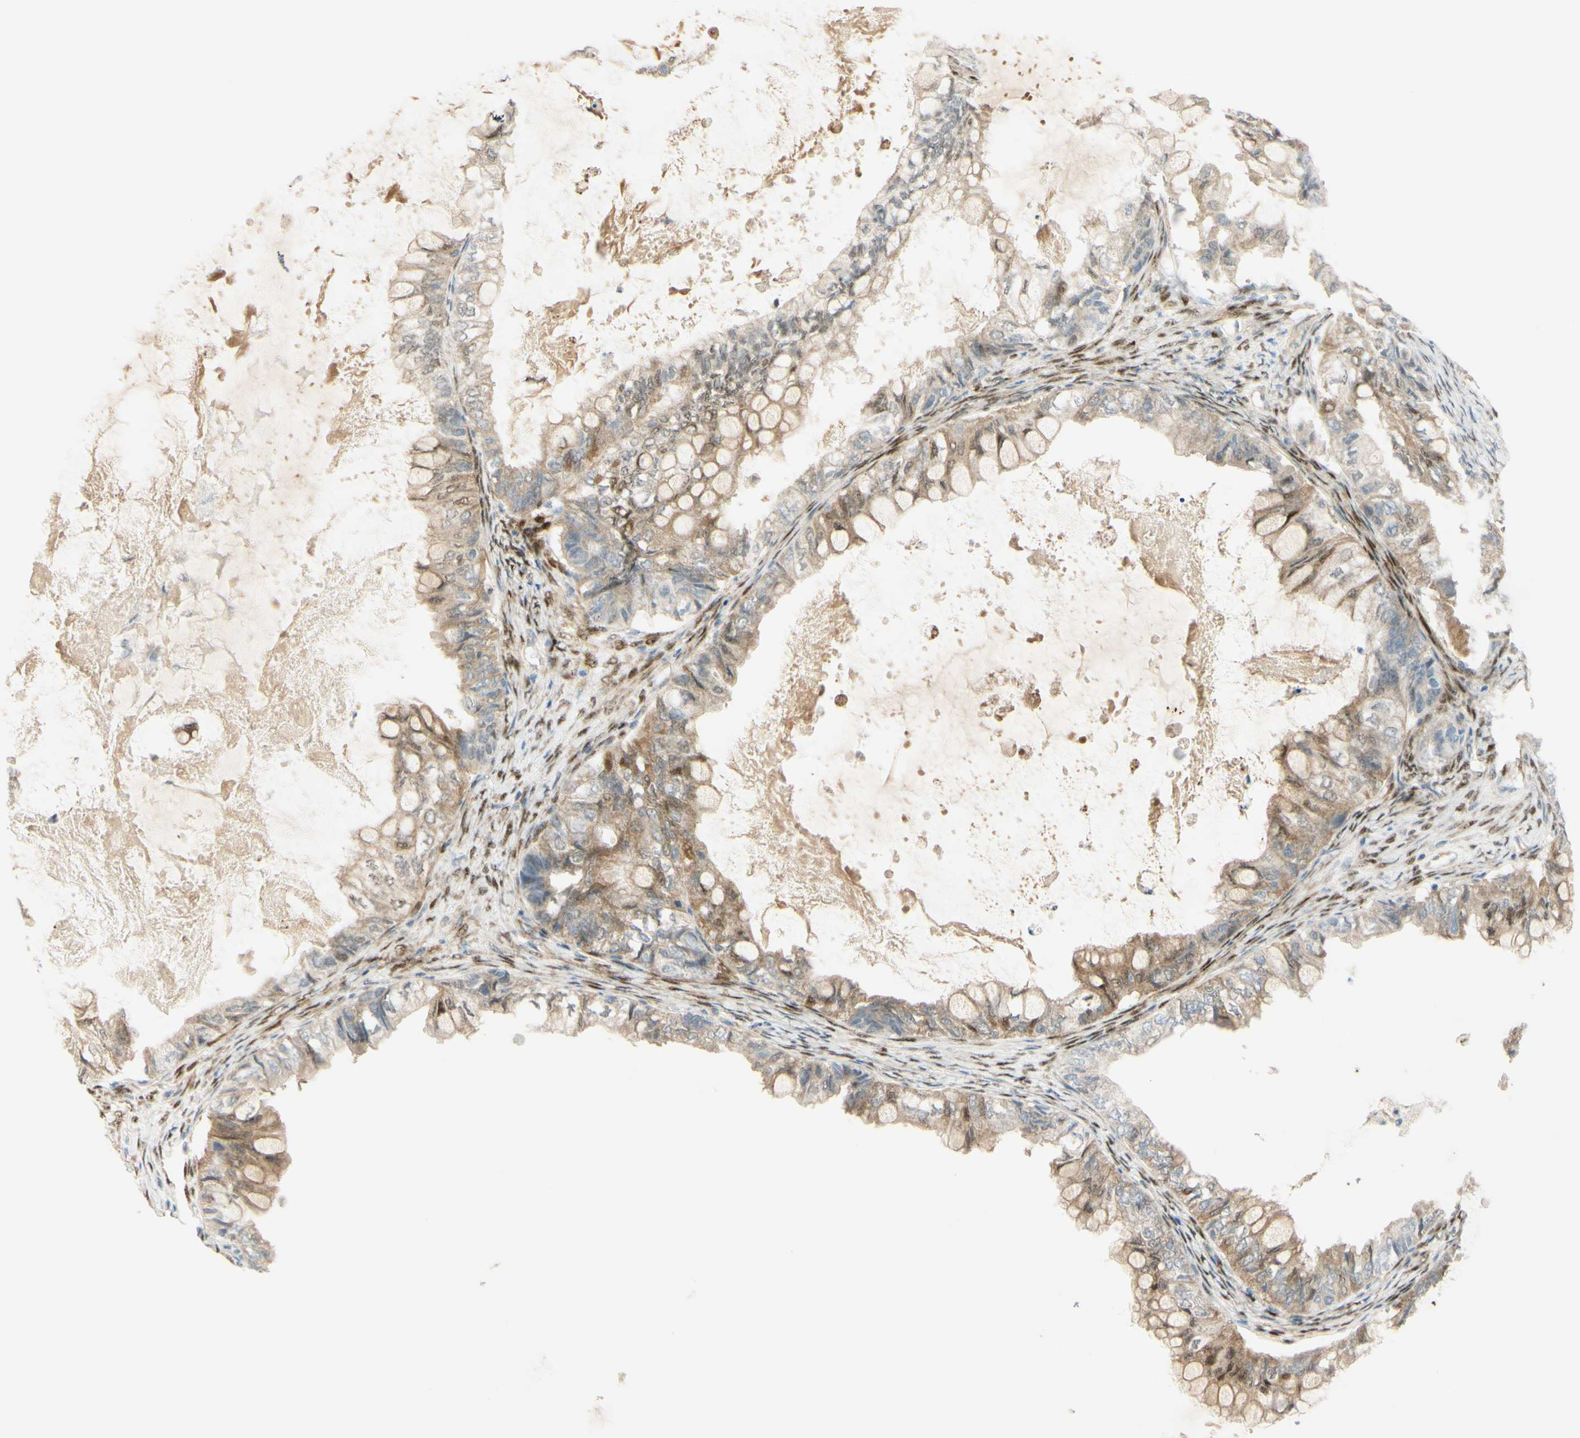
{"staining": {"intensity": "weak", "quantity": "25%-75%", "location": "cytoplasmic/membranous"}, "tissue": "ovarian cancer", "cell_type": "Tumor cells", "image_type": "cancer", "snomed": [{"axis": "morphology", "description": "Cystadenocarcinoma, mucinous, NOS"}, {"axis": "topography", "description": "Ovary"}], "caption": "Protein expression analysis of human ovarian cancer reveals weak cytoplasmic/membranous staining in about 25%-75% of tumor cells. Using DAB (brown) and hematoxylin (blue) stains, captured at high magnification using brightfield microscopy.", "gene": "FHL2", "patient": {"sex": "female", "age": 80}}